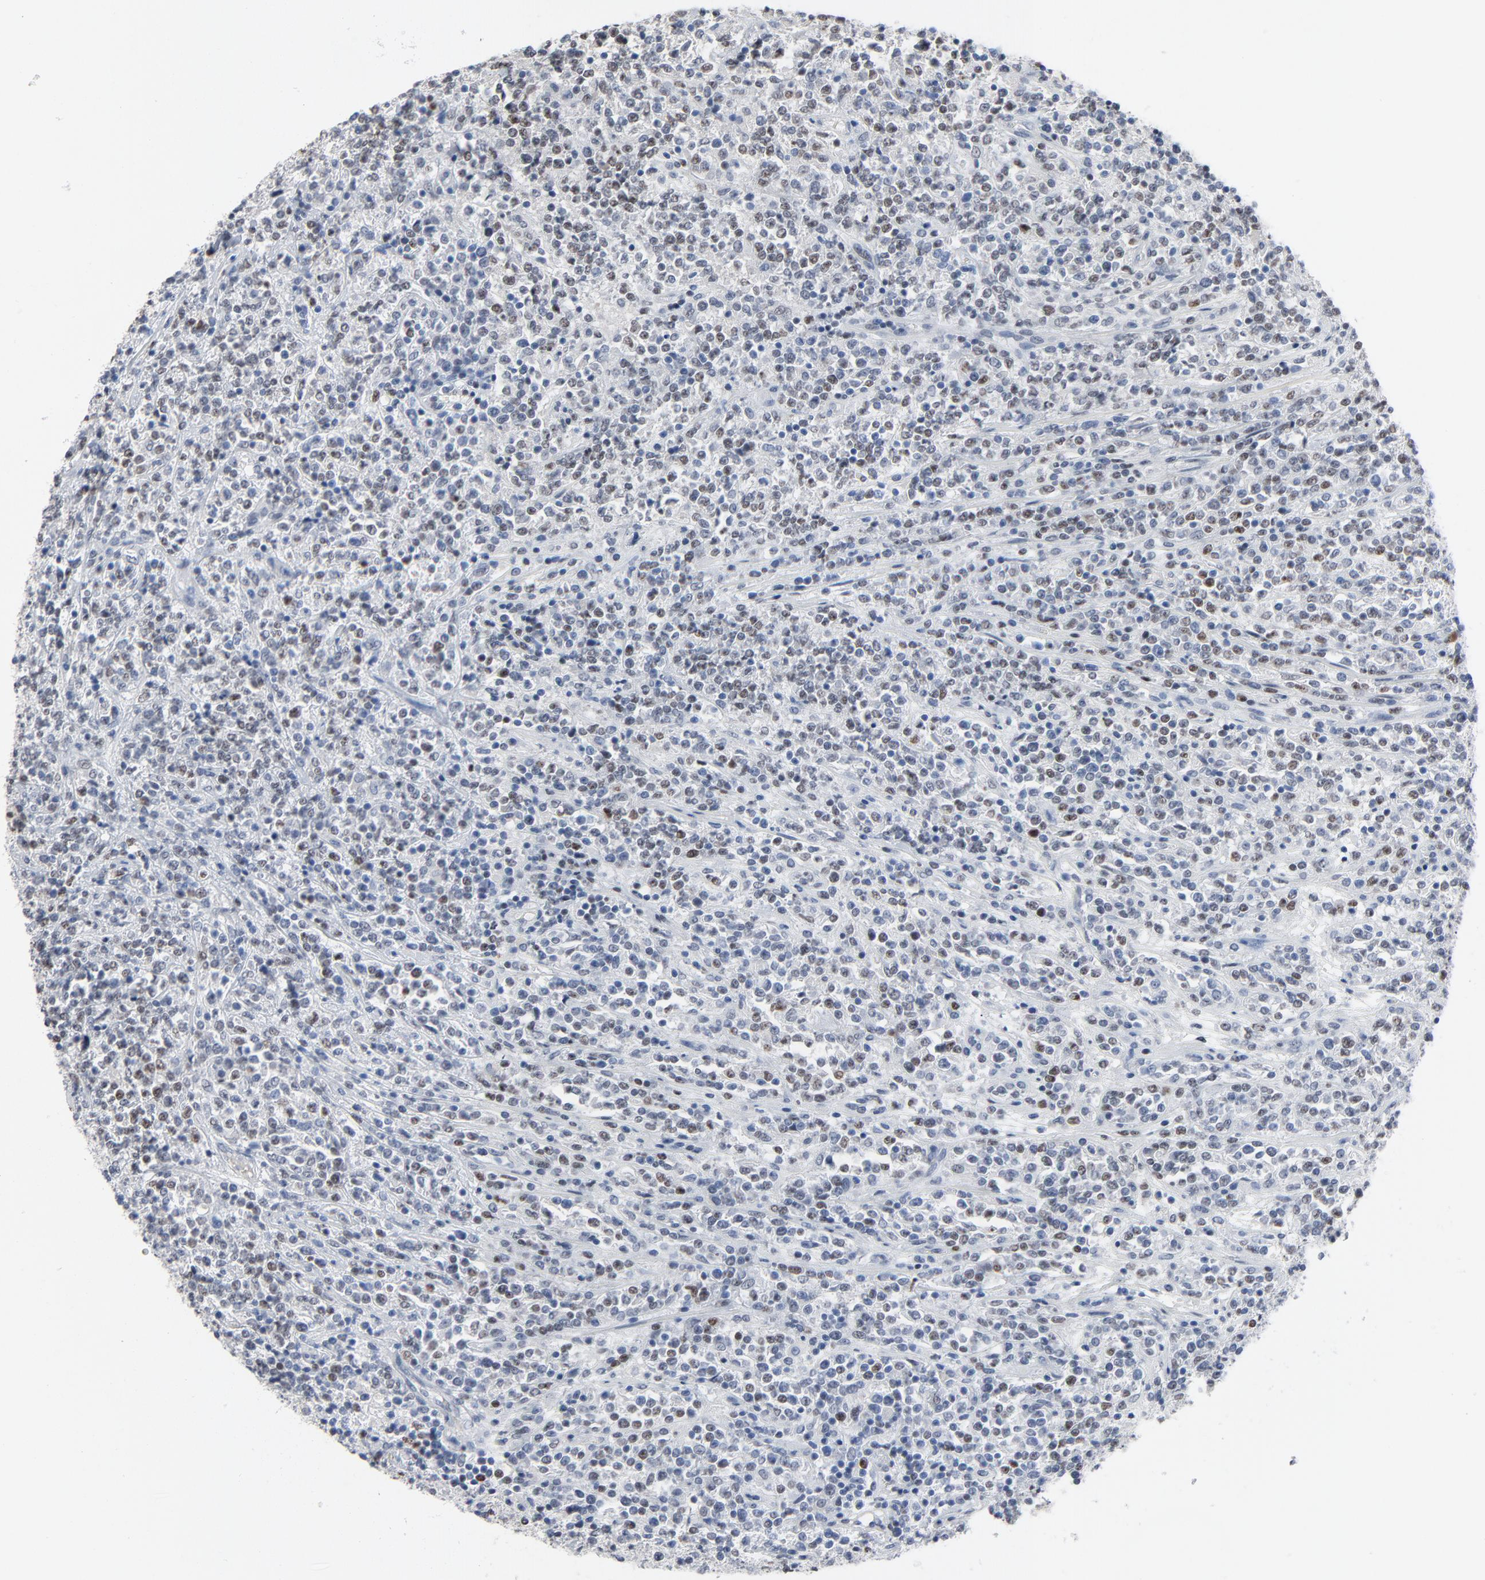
{"staining": {"intensity": "negative", "quantity": "none", "location": "none"}, "tissue": "lymphoma", "cell_type": "Tumor cells", "image_type": "cancer", "snomed": [{"axis": "morphology", "description": "Malignant lymphoma, non-Hodgkin's type, High grade"}, {"axis": "topography", "description": "Soft tissue"}], "caption": "This is an IHC image of human malignant lymphoma, non-Hodgkin's type (high-grade). There is no expression in tumor cells.", "gene": "FOXP1", "patient": {"sex": "male", "age": 18}}